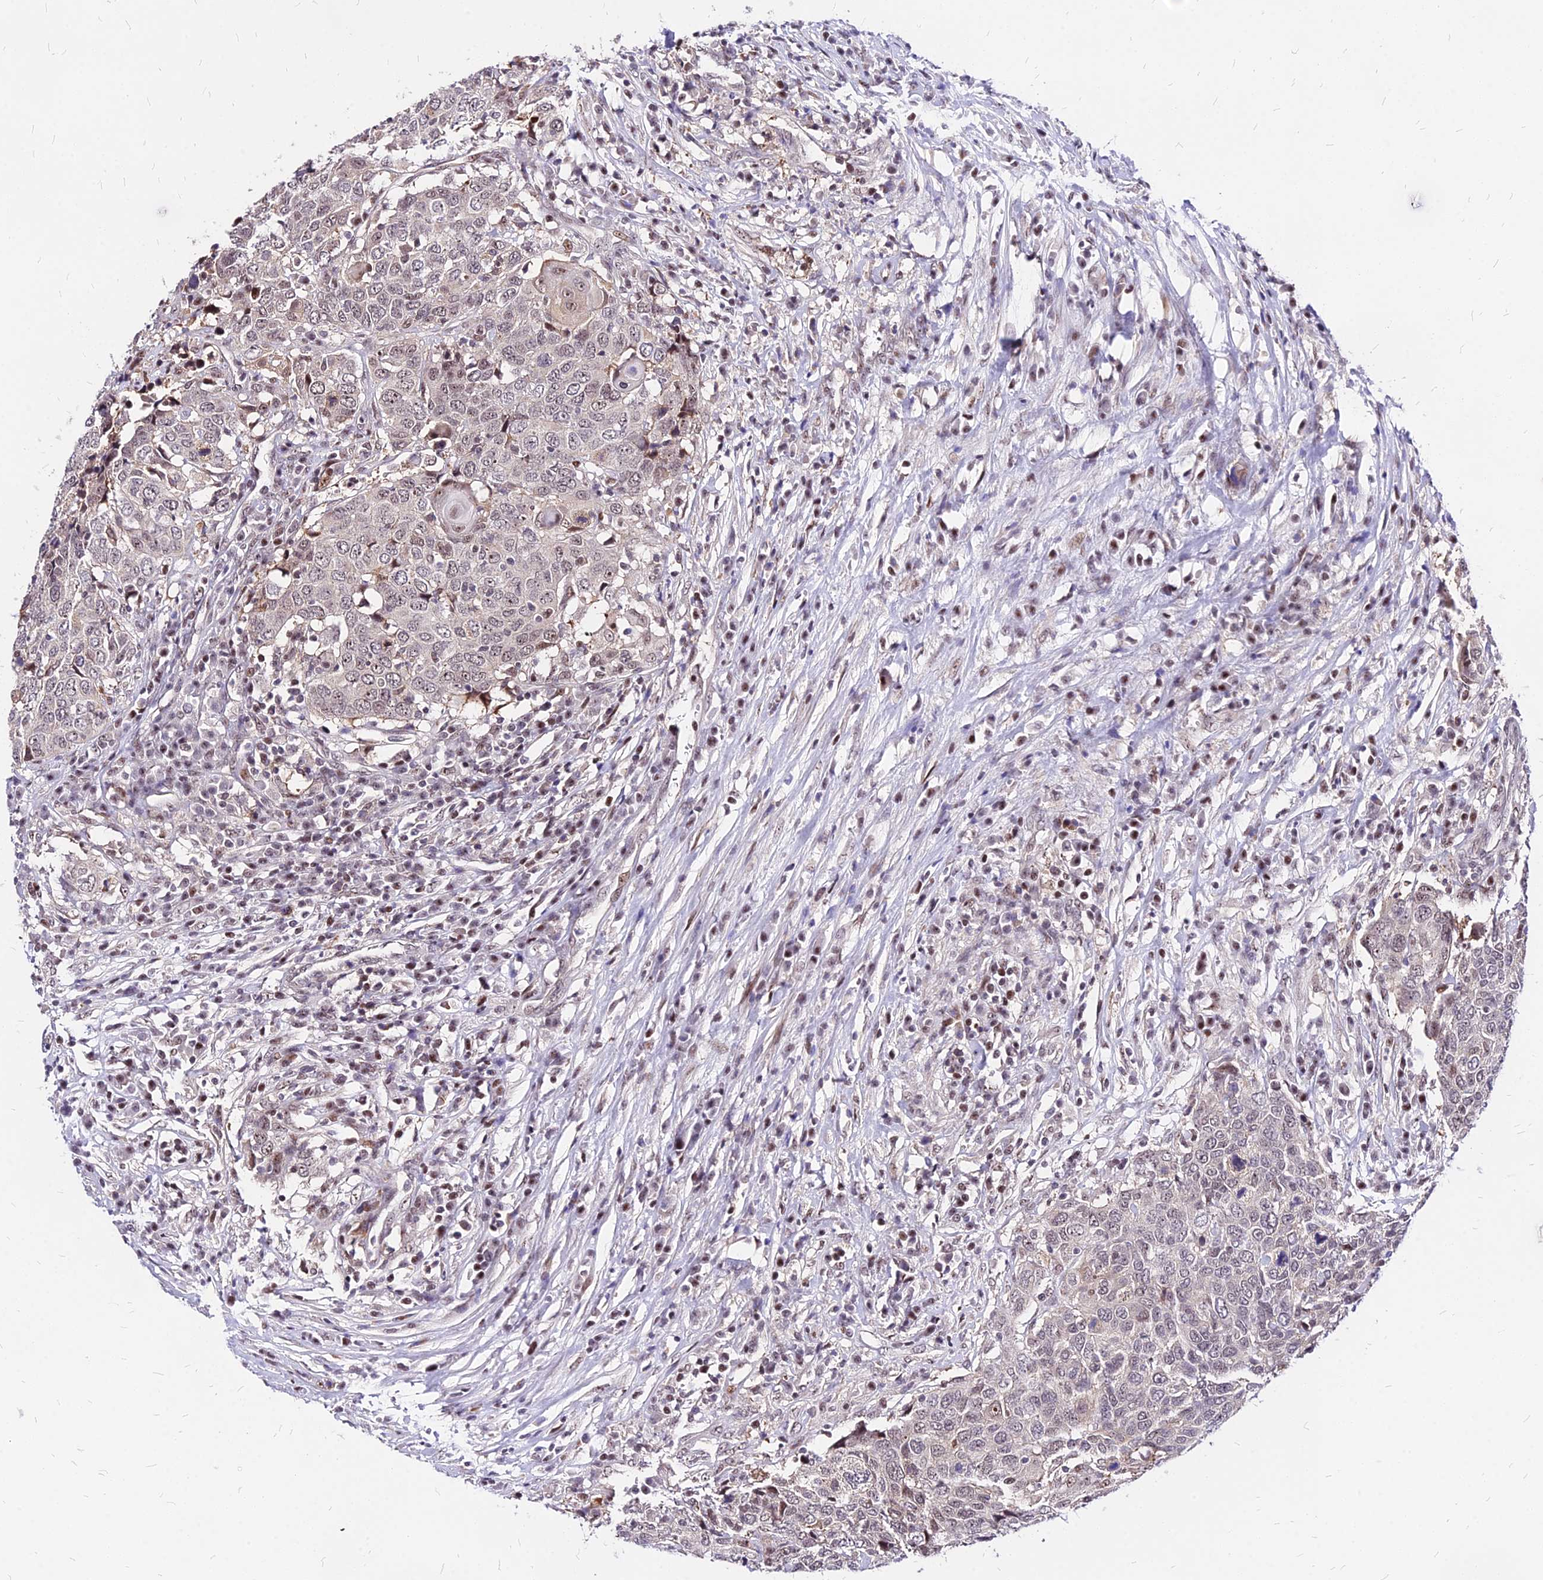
{"staining": {"intensity": "weak", "quantity": "<25%", "location": "nuclear"}, "tissue": "head and neck cancer", "cell_type": "Tumor cells", "image_type": "cancer", "snomed": [{"axis": "morphology", "description": "Squamous cell carcinoma, NOS"}, {"axis": "topography", "description": "Head-Neck"}], "caption": "IHC of human head and neck squamous cell carcinoma shows no positivity in tumor cells. (Brightfield microscopy of DAB immunohistochemistry at high magnification).", "gene": "DDX55", "patient": {"sex": "male", "age": 66}}